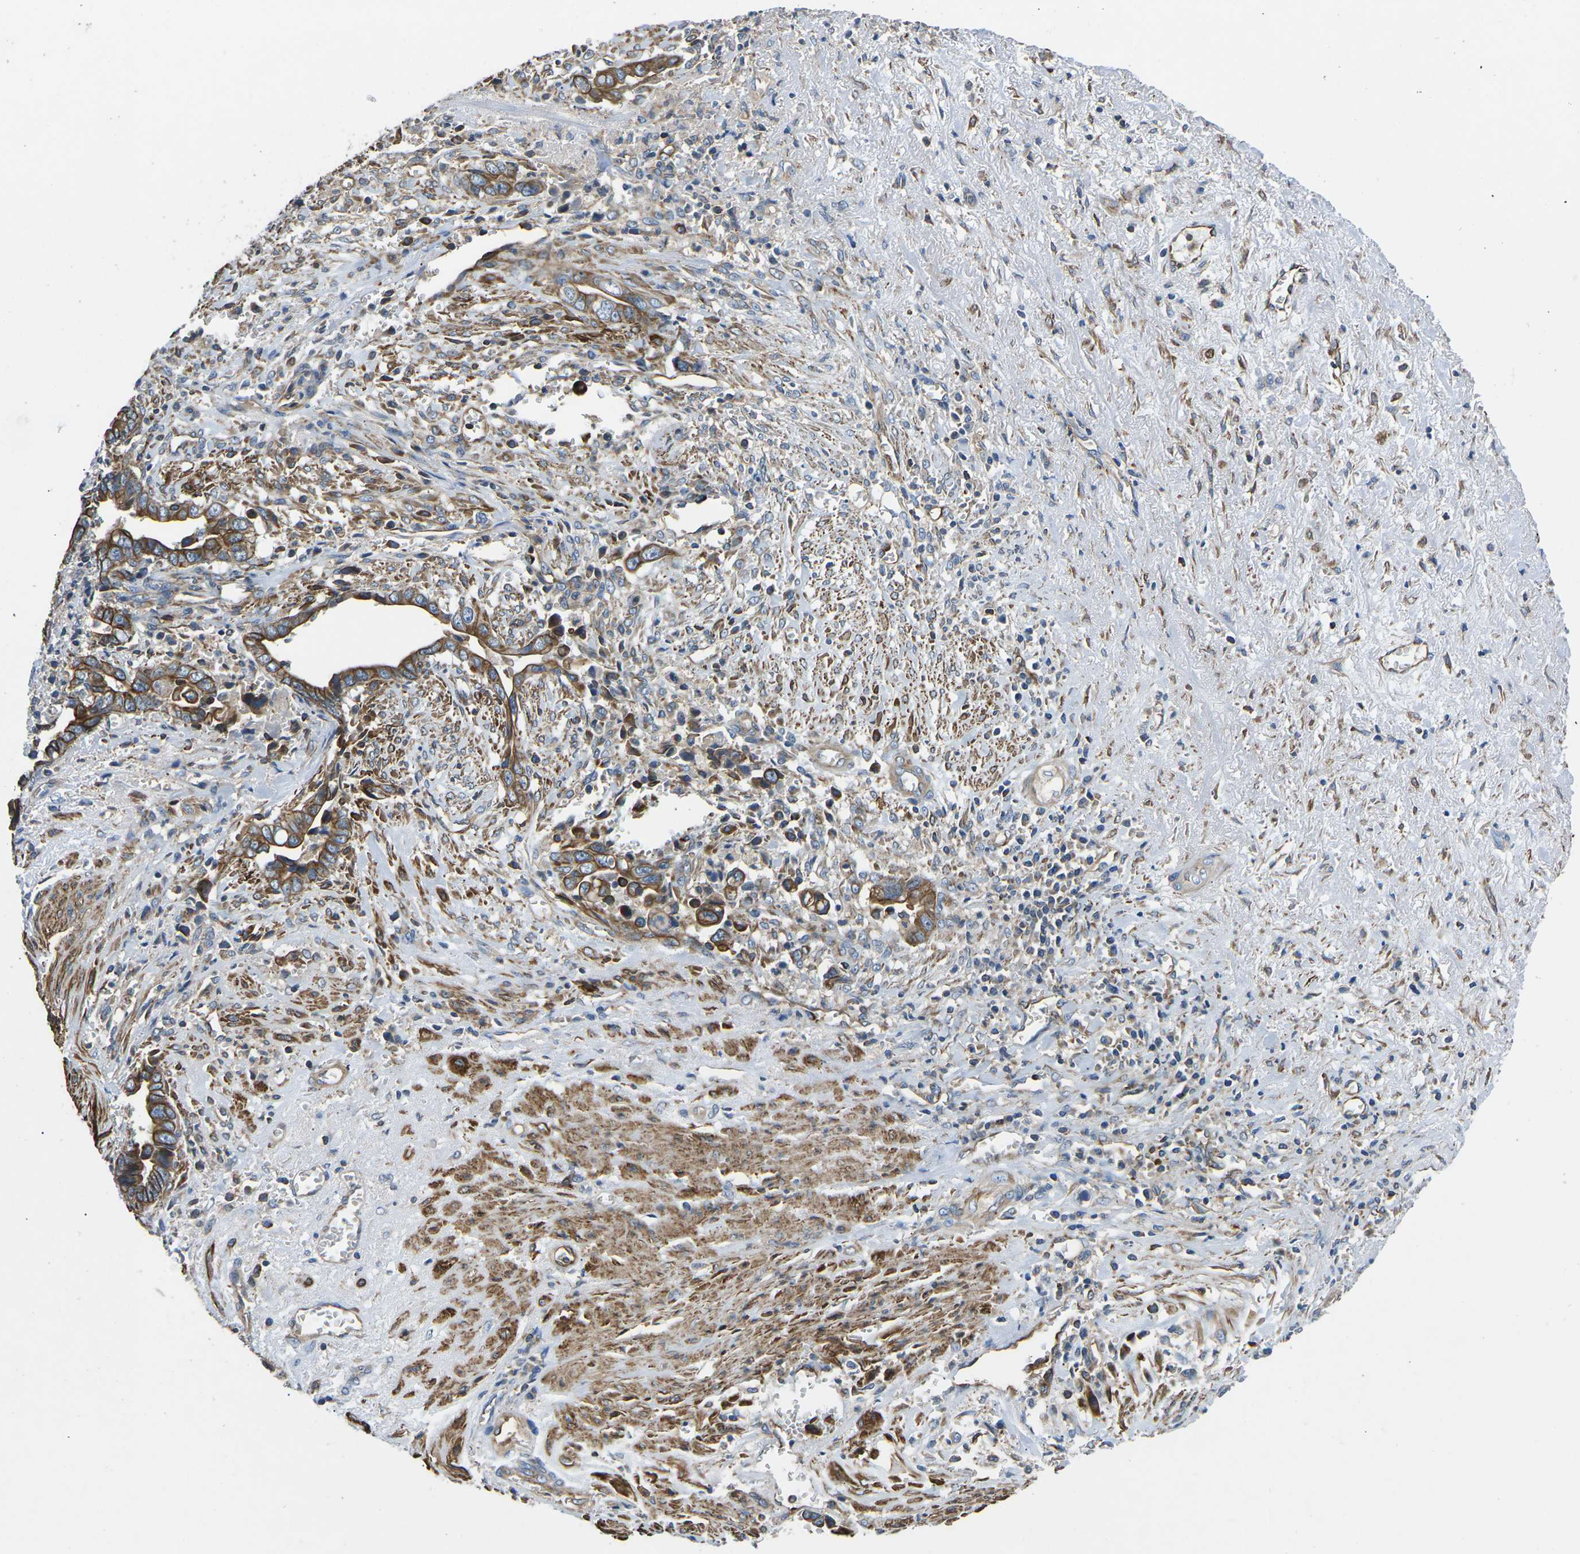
{"staining": {"intensity": "strong", "quantity": "25%-75%", "location": "cytoplasmic/membranous"}, "tissue": "liver cancer", "cell_type": "Tumor cells", "image_type": "cancer", "snomed": [{"axis": "morphology", "description": "Cholangiocarcinoma"}, {"axis": "topography", "description": "Liver"}], "caption": "Liver cancer (cholangiocarcinoma) stained with DAB (3,3'-diaminobenzidine) IHC demonstrates high levels of strong cytoplasmic/membranous expression in approximately 25%-75% of tumor cells. (Stains: DAB (3,3'-diaminobenzidine) in brown, nuclei in blue, Microscopy: brightfield microscopy at high magnification).", "gene": "KCNJ15", "patient": {"sex": "female", "age": 79}}